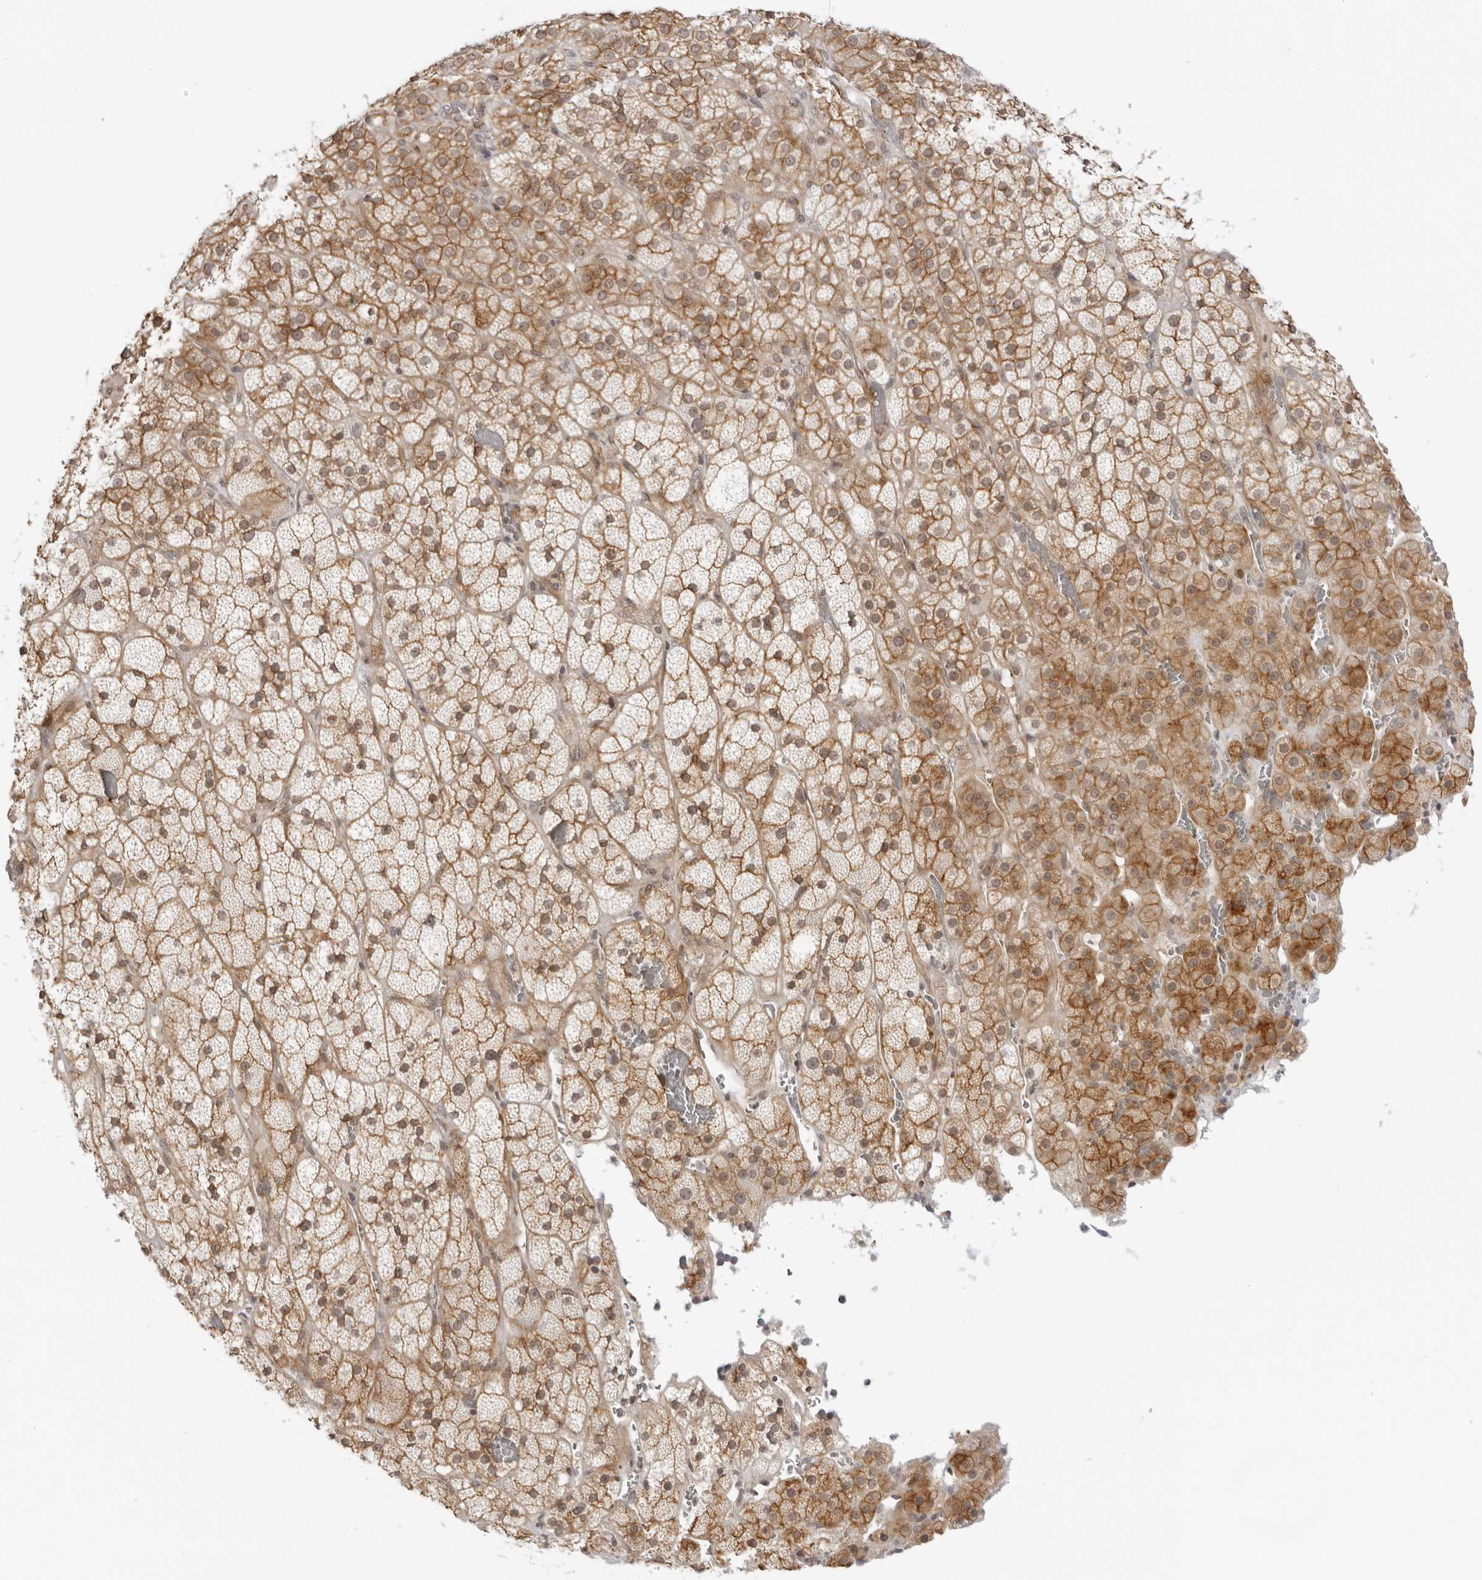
{"staining": {"intensity": "moderate", "quantity": ">75%", "location": "cytoplasmic/membranous"}, "tissue": "adrenal gland", "cell_type": "Glandular cells", "image_type": "normal", "snomed": [{"axis": "morphology", "description": "Normal tissue, NOS"}, {"axis": "topography", "description": "Adrenal gland"}], "caption": "Normal adrenal gland exhibits moderate cytoplasmic/membranous expression in about >75% of glandular cells.", "gene": "TRAPPC3", "patient": {"sex": "male", "age": 57}}